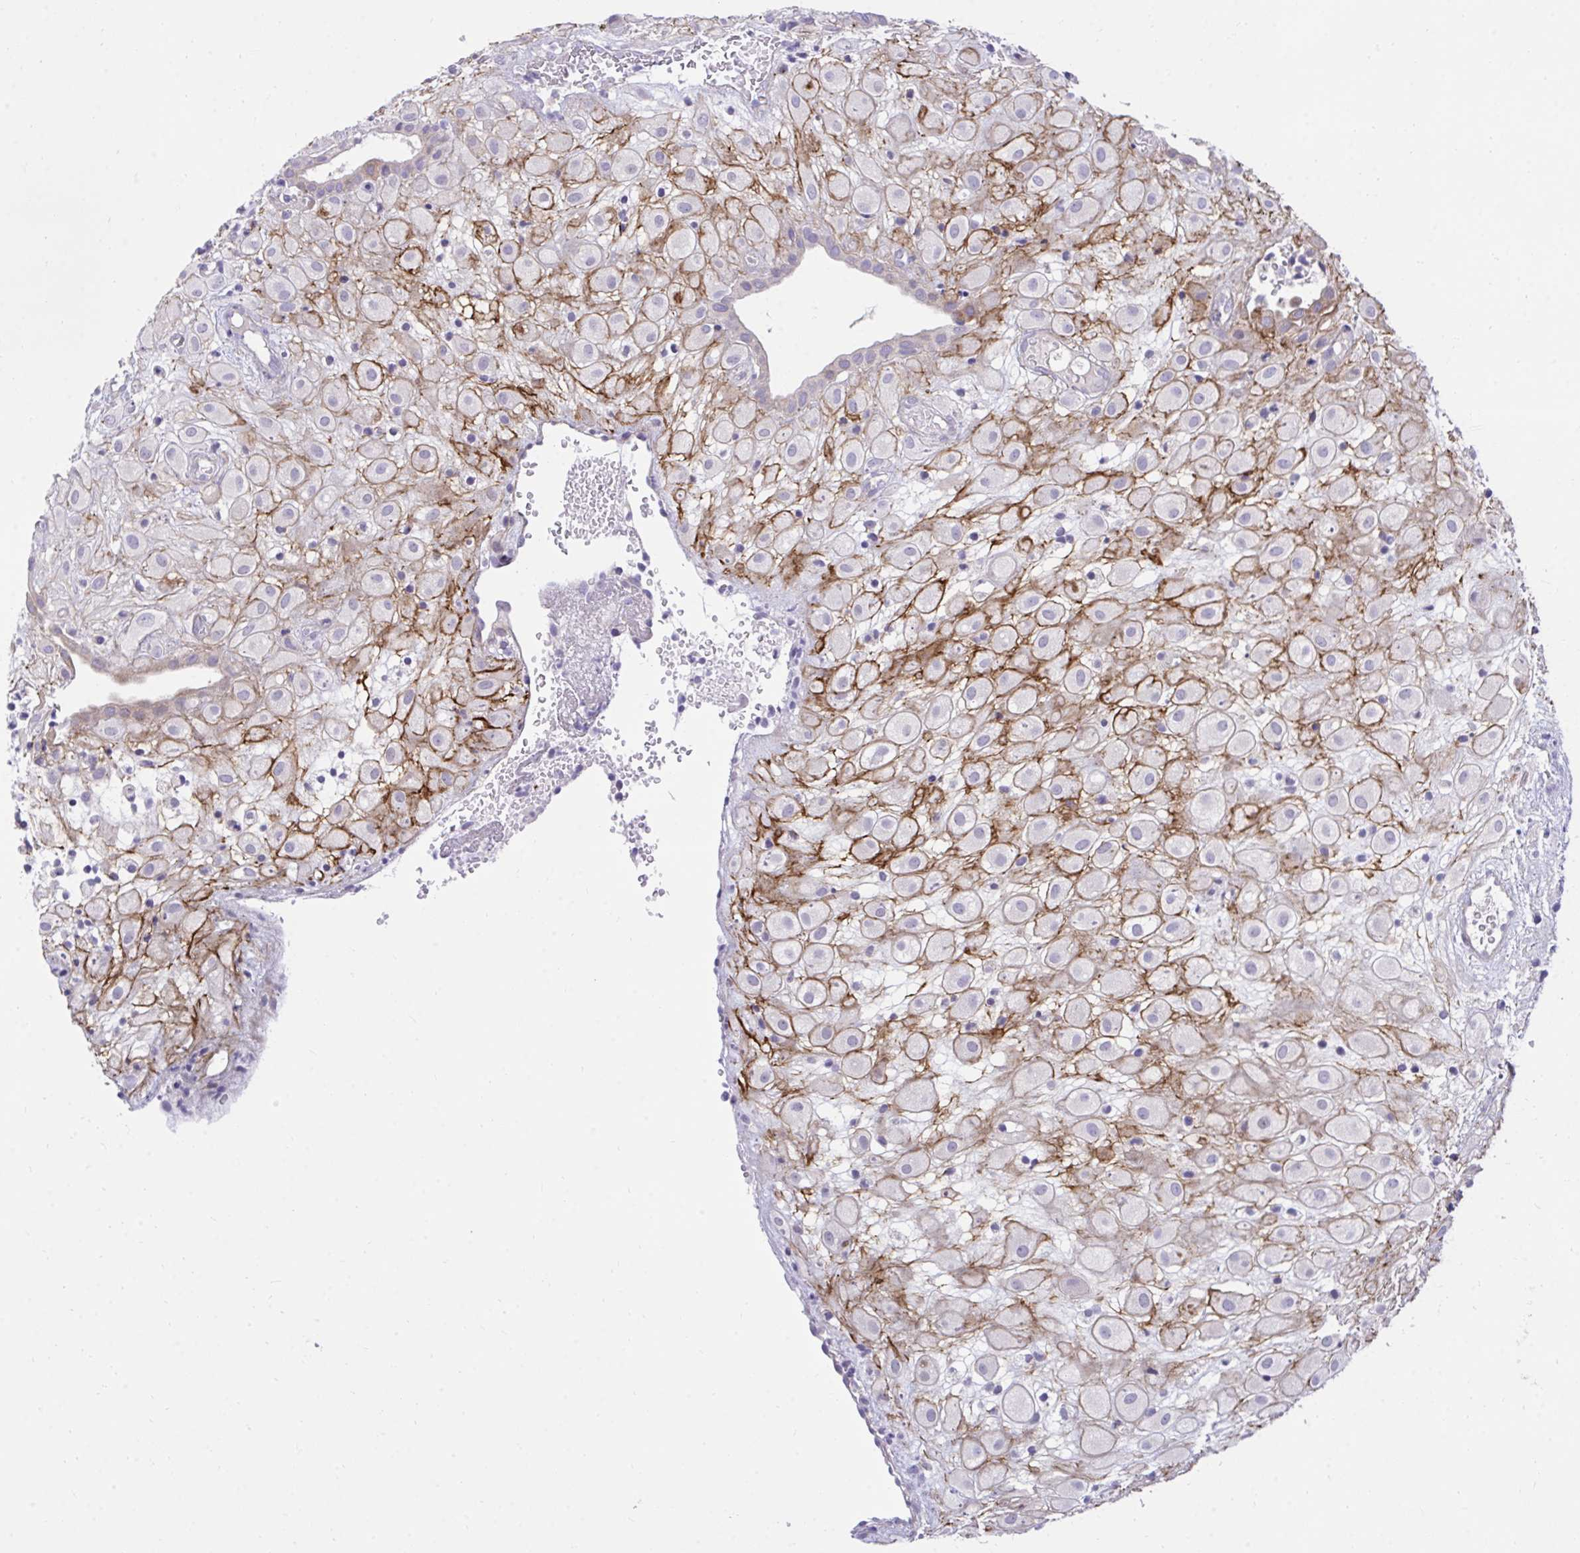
{"staining": {"intensity": "moderate", "quantity": "25%-75%", "location": "cytoplasmic/membranous"}, "tissue": "placenta", "cell_type": "Decidual cells", "image_type": "normal", "snomed": [{"axis": "morphology", "description": "Normal tissue, NOS"}, {"axis": "topography", "description": "Placenta"}], "caption": "A brown stain shows moderate cytoplasmic/membranous staining of a protein in decidual cells of benign placenta. (brown staining indicates protein expression, while blue staining denotes nuclei).", "gene": "MED9", "patient": {"sex": "female", "age": 24}}